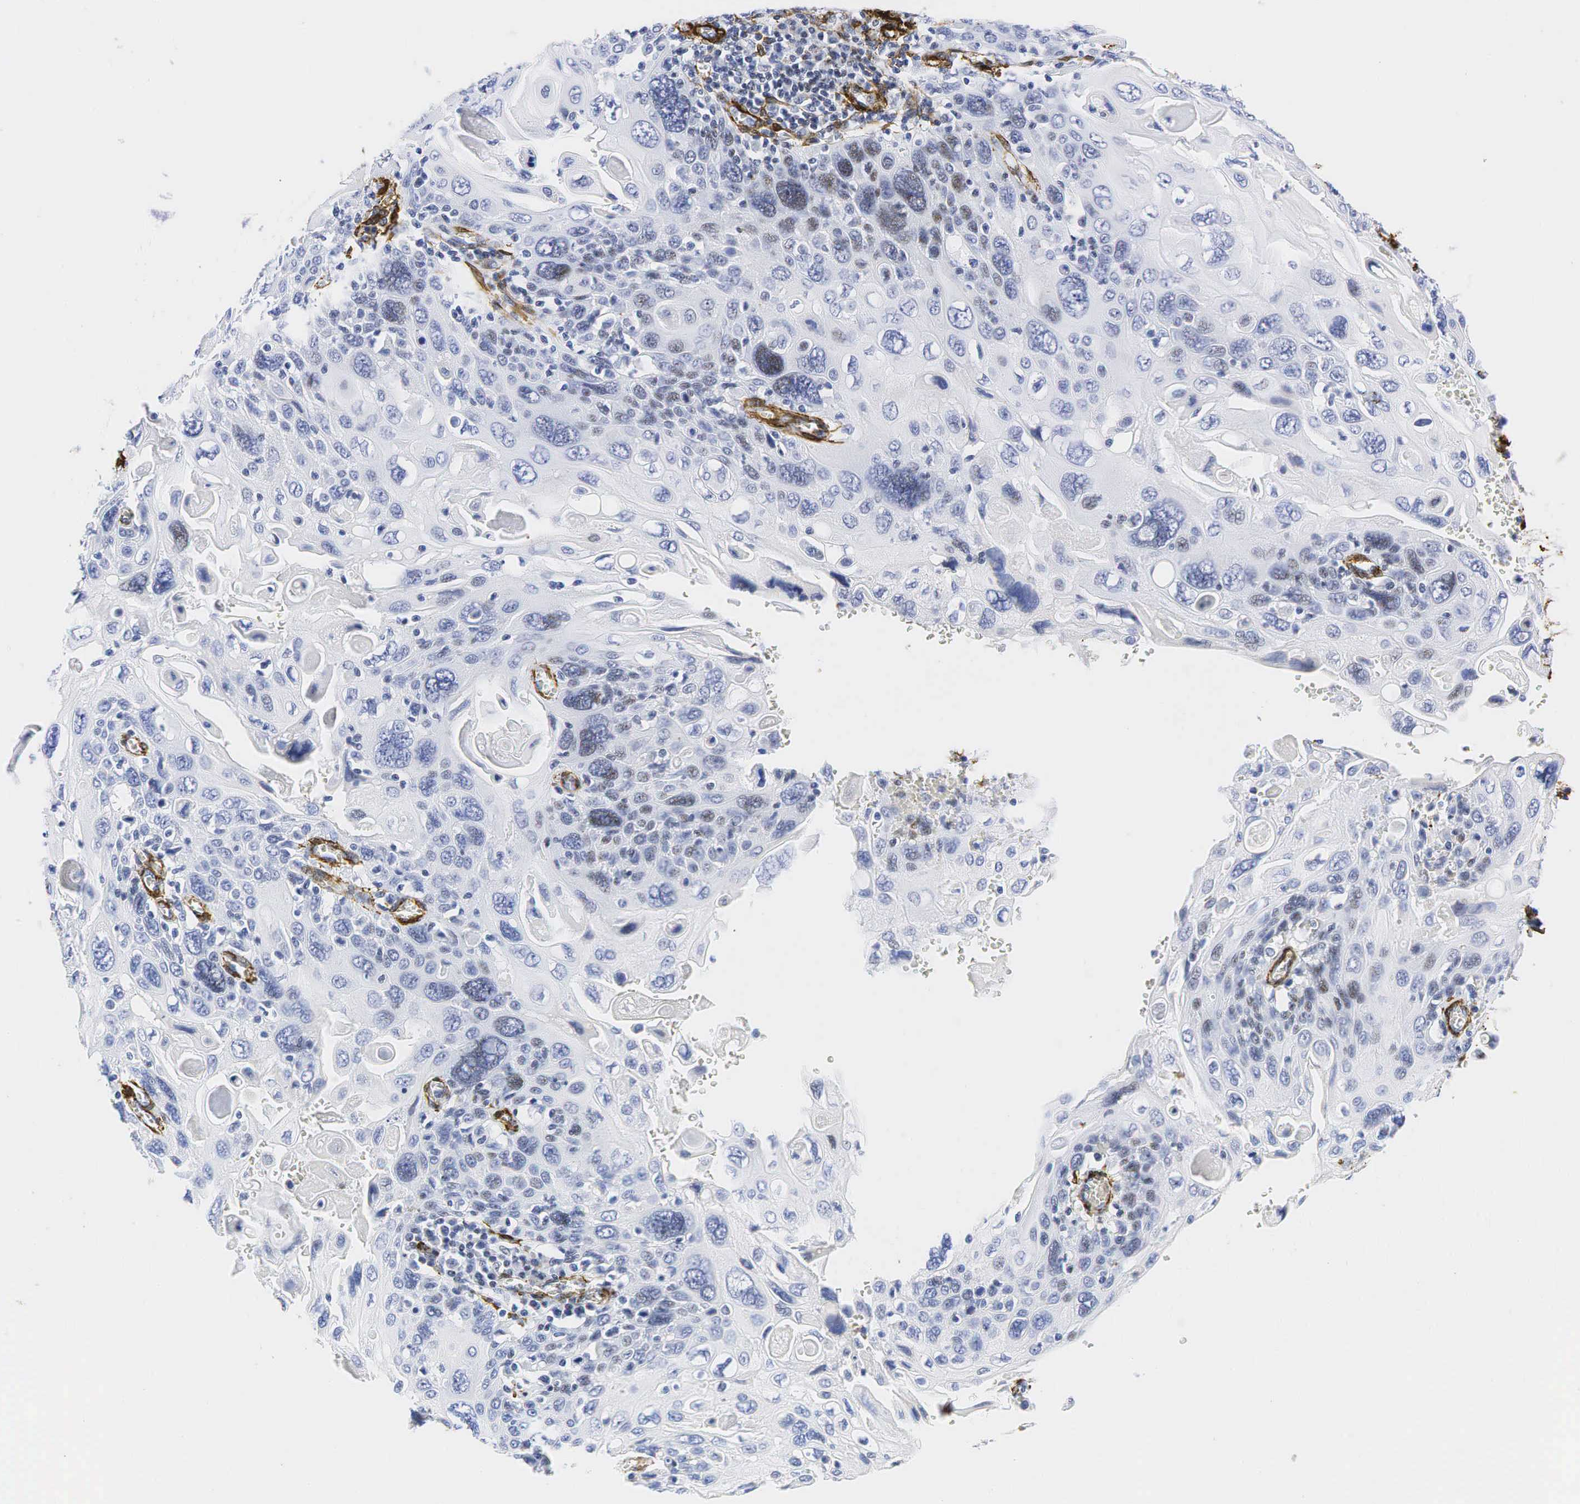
{"staining": {"intensity": "weak", "quantity": "<25%", "location": "nuclear"}, "tissue": "cervical cancer", "cell_type": "Tumor cells", "image_type": "cancer", "snomed": [{"axis": "morphology", "description": "Squamous cell carcinoma, NOS"}, {"axis": "topography", "description": "Cervix"}], "caption": "A photomicrograph of cervical cancer (squamous cell carcinoma) stained for a protein shows no brown staining in tumor cells.", "gene": "ACTA2", "patient": {"sex": "female", "age": 54}}